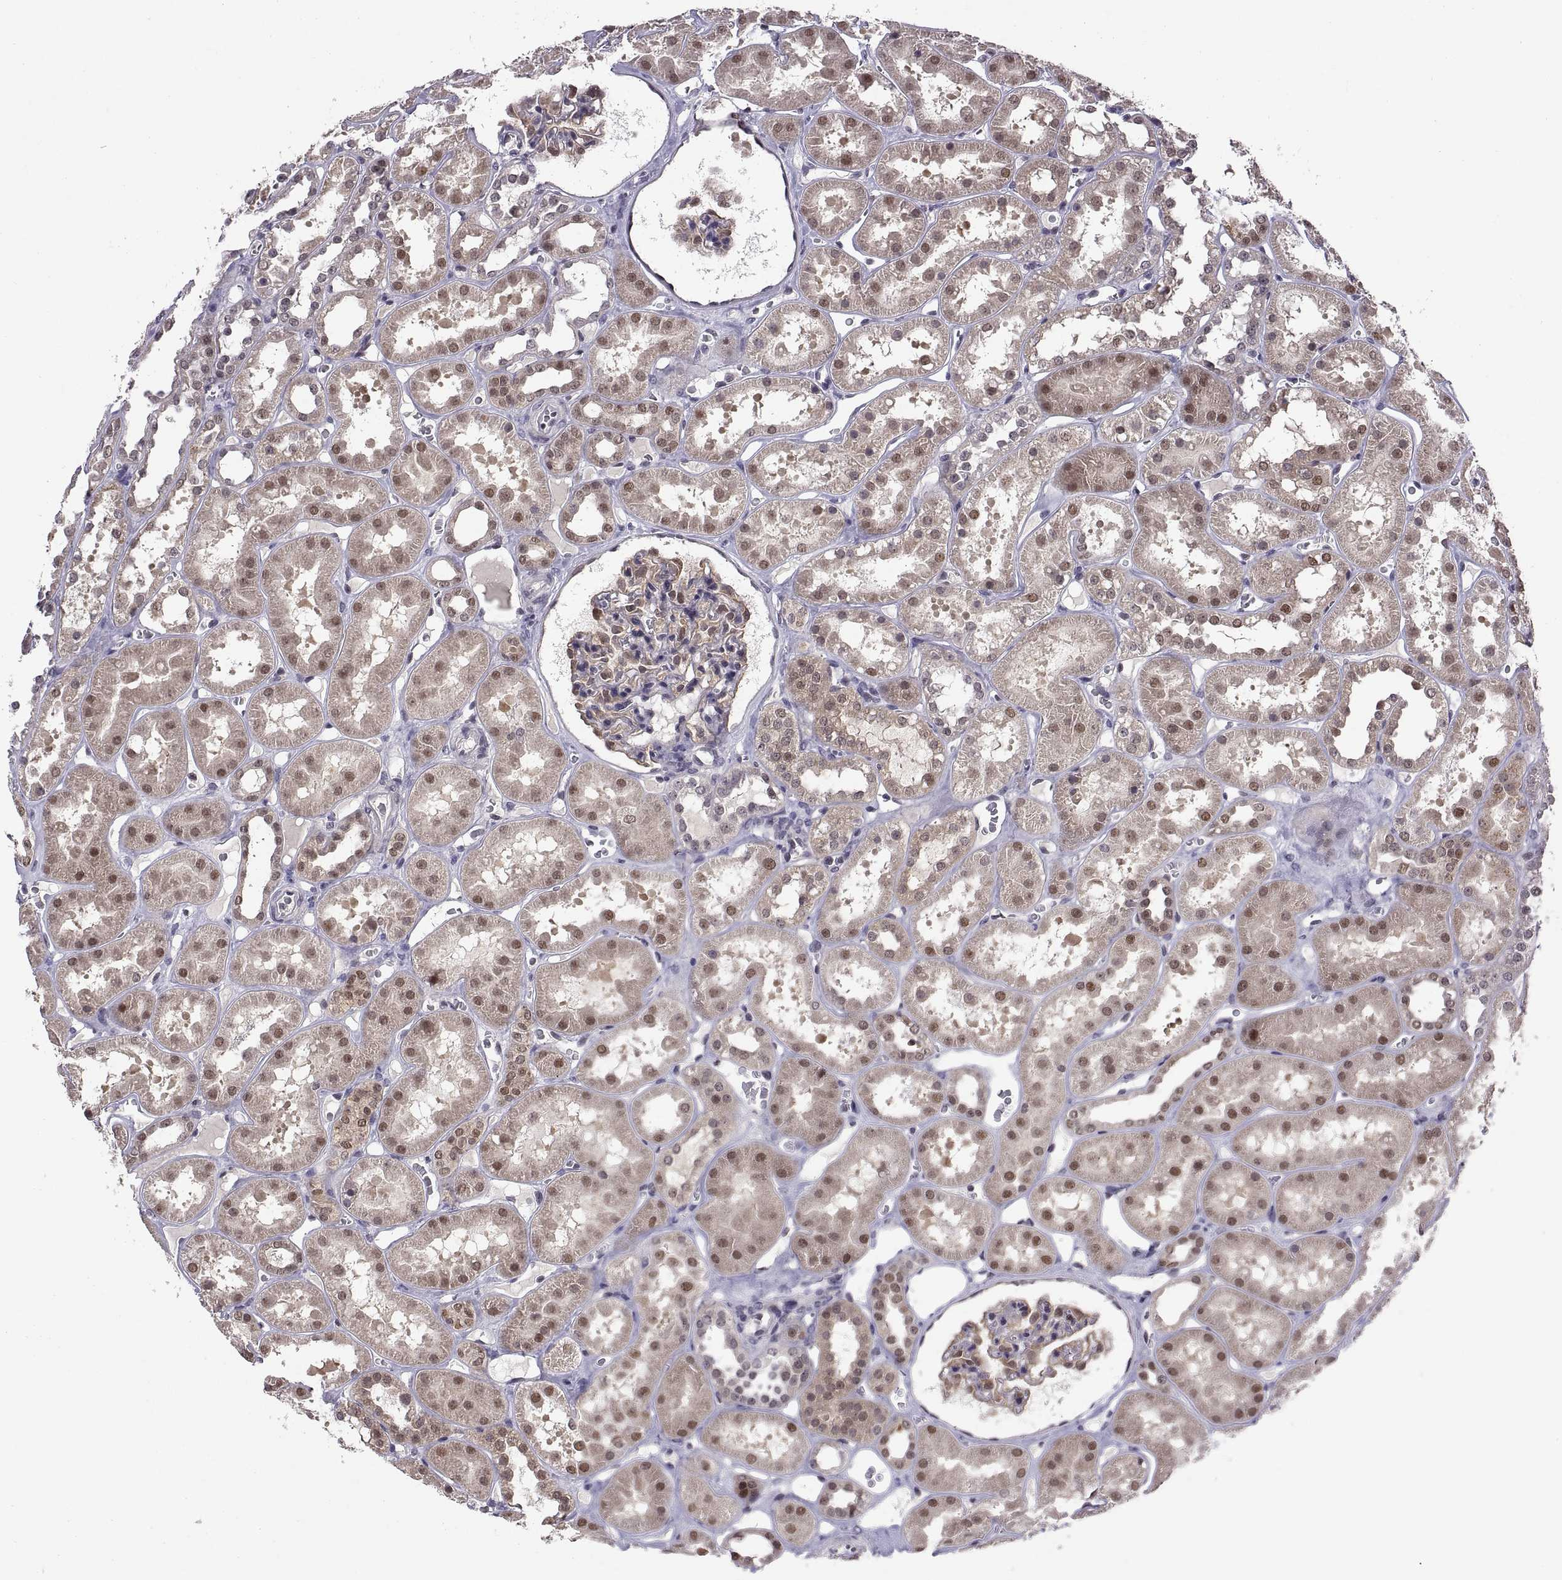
{"staining": {"intensity": "weak", "quantity": "<25%", "location": "cytoplasmic/membranous,nuclear"}, "tissue": "kidney", "cell_type": "Cells in glomeruli", "image_type": "normal", "snomed": [{"axis": "morphology", "description": "Normal tissue, NOS"}, {"axis": "topography", "description": "Kidney"}], "caption": "Immunohistochemistry of normal kidney displays no staining in cells in glomeruli.", "gene": "CHFR", "patient": {"sex": "female", "age": 41}}